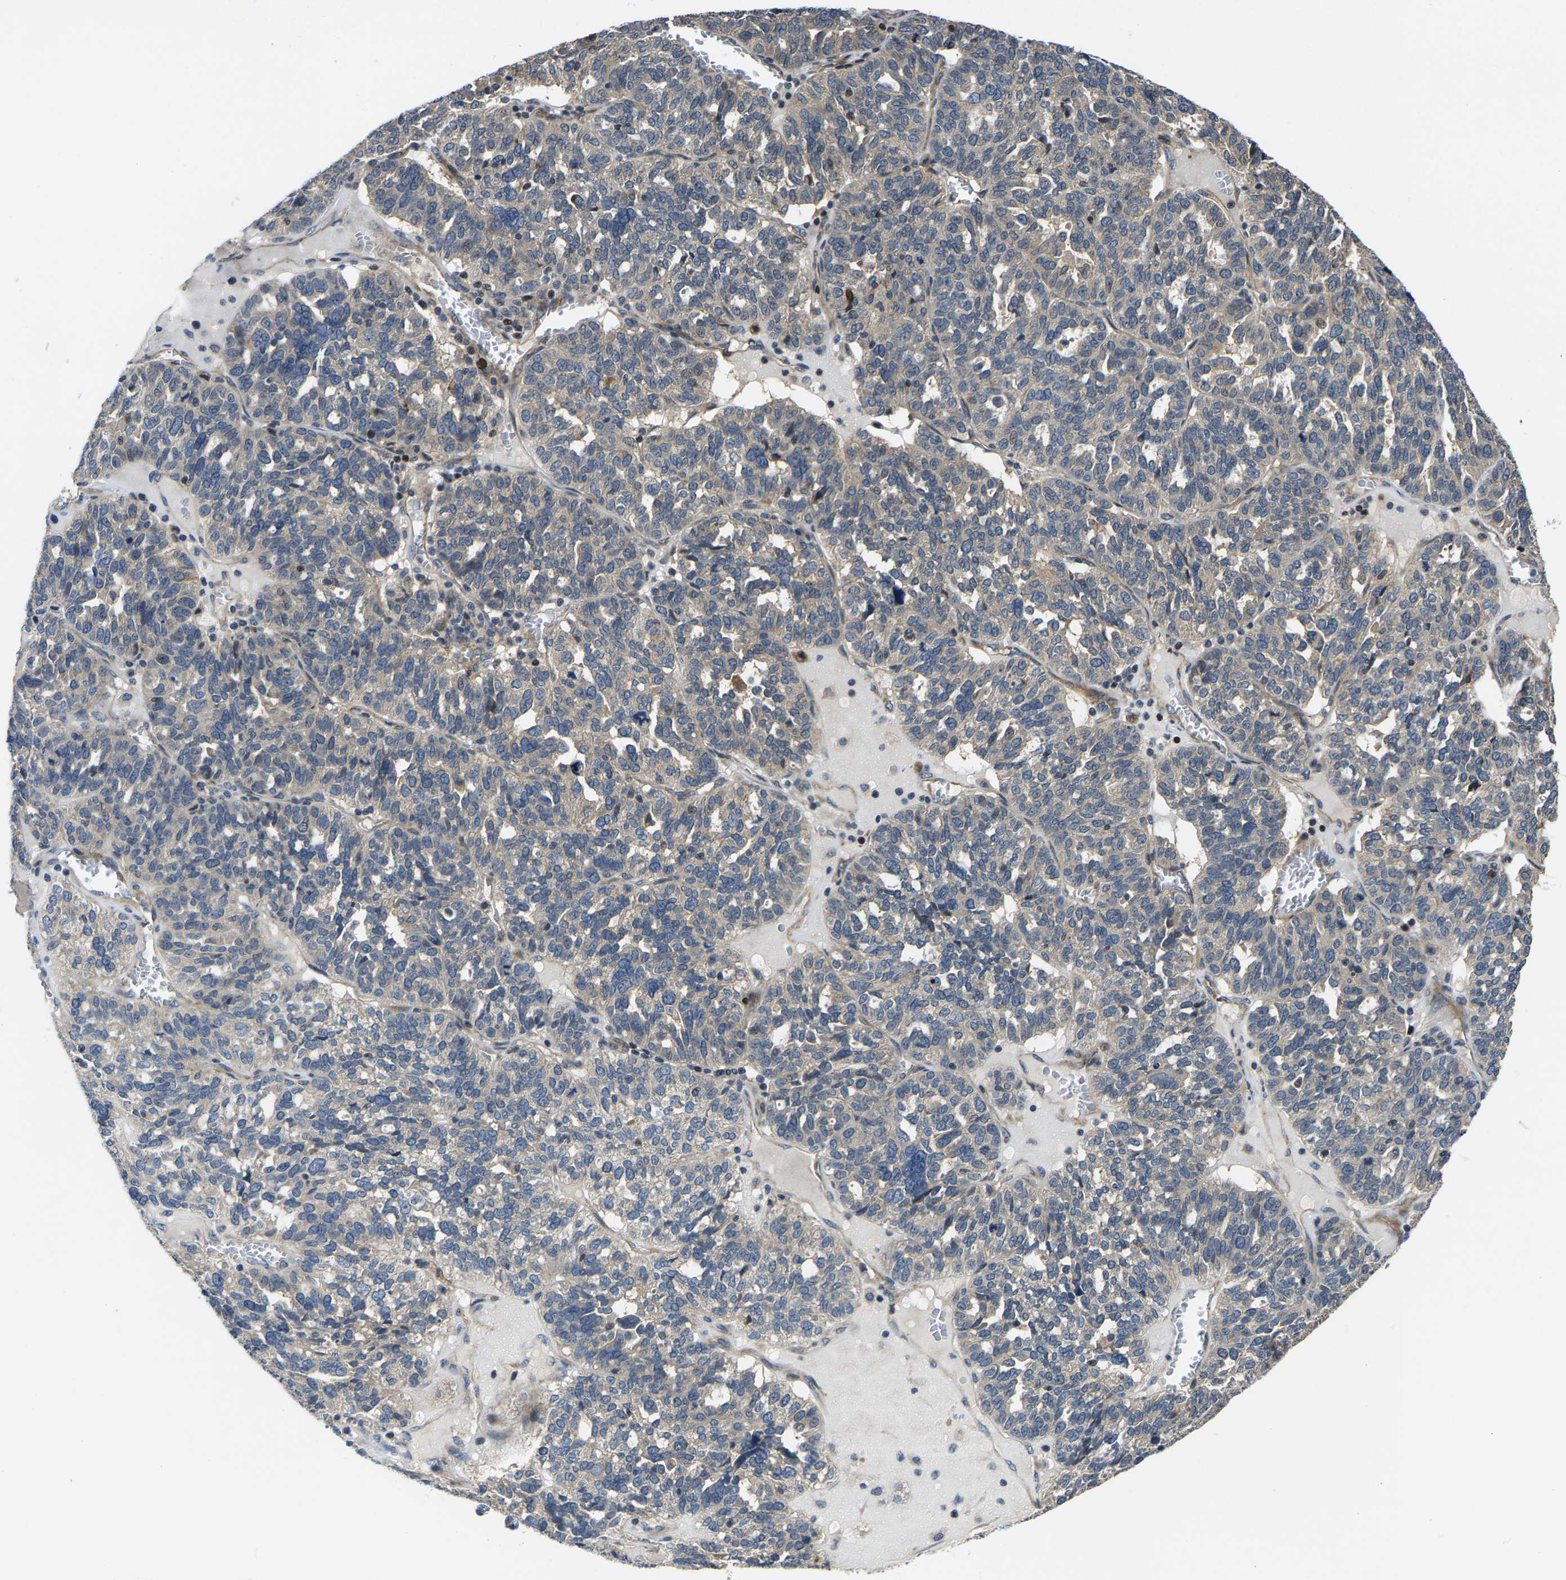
{"staining": {"intensity": "negative", "quantity": "none", "location": "none"}, "tissue": "ovarian cancer", "cell_type": "Tumor cells", "image_type": "cancer", "snomed": [{"axis": "morphology", "description": "Cystadenocarcinoma, serous, NOS"}, {"axis": "topography", "description": "Ovary"}], "caption": "Photomicrograph shows no significant protein expression in tumor cells of ovarian cancer.", "gene": "AGBL3", "patient": {"sex": "female", "age": 59}}